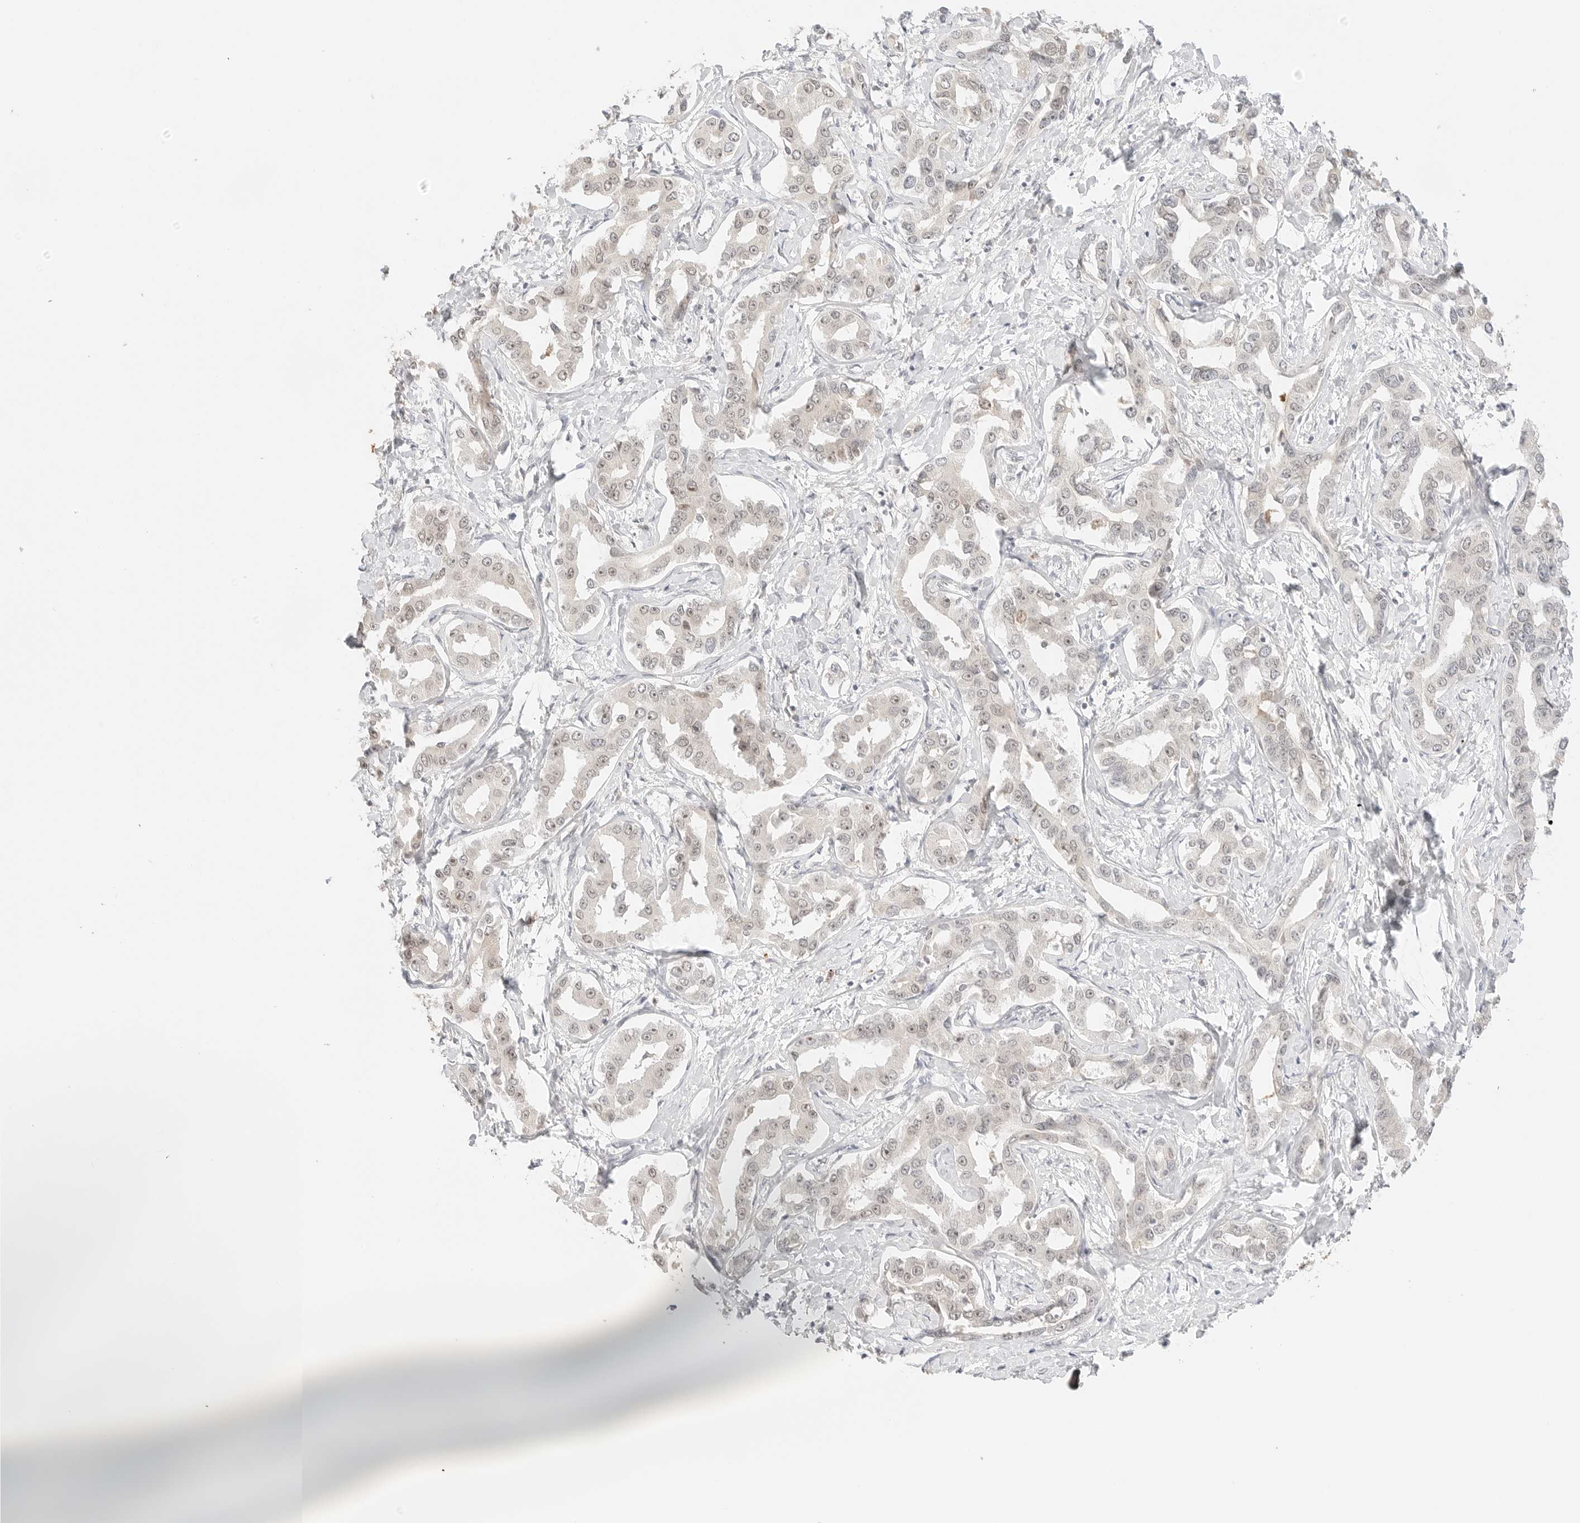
{"staining": {"intensity": "weak", "quantity": "25%-75%", "location": "nuclear"}, "tissue": "liver cancer", "cell_type": "Tumor cells", "image_type": "cancer", "snomed": [{"axis": "morphology", "description": "Cholangiocarcinoma"}, {"axis": "topography", "description": "Liver"}], "caption": "A micrograph of liver cancer stained for a protein displays weak nuclear brown staining in tumor cells.", "gene": "RPS6KL1", "patient": {"sex": "male", "age": 59}}